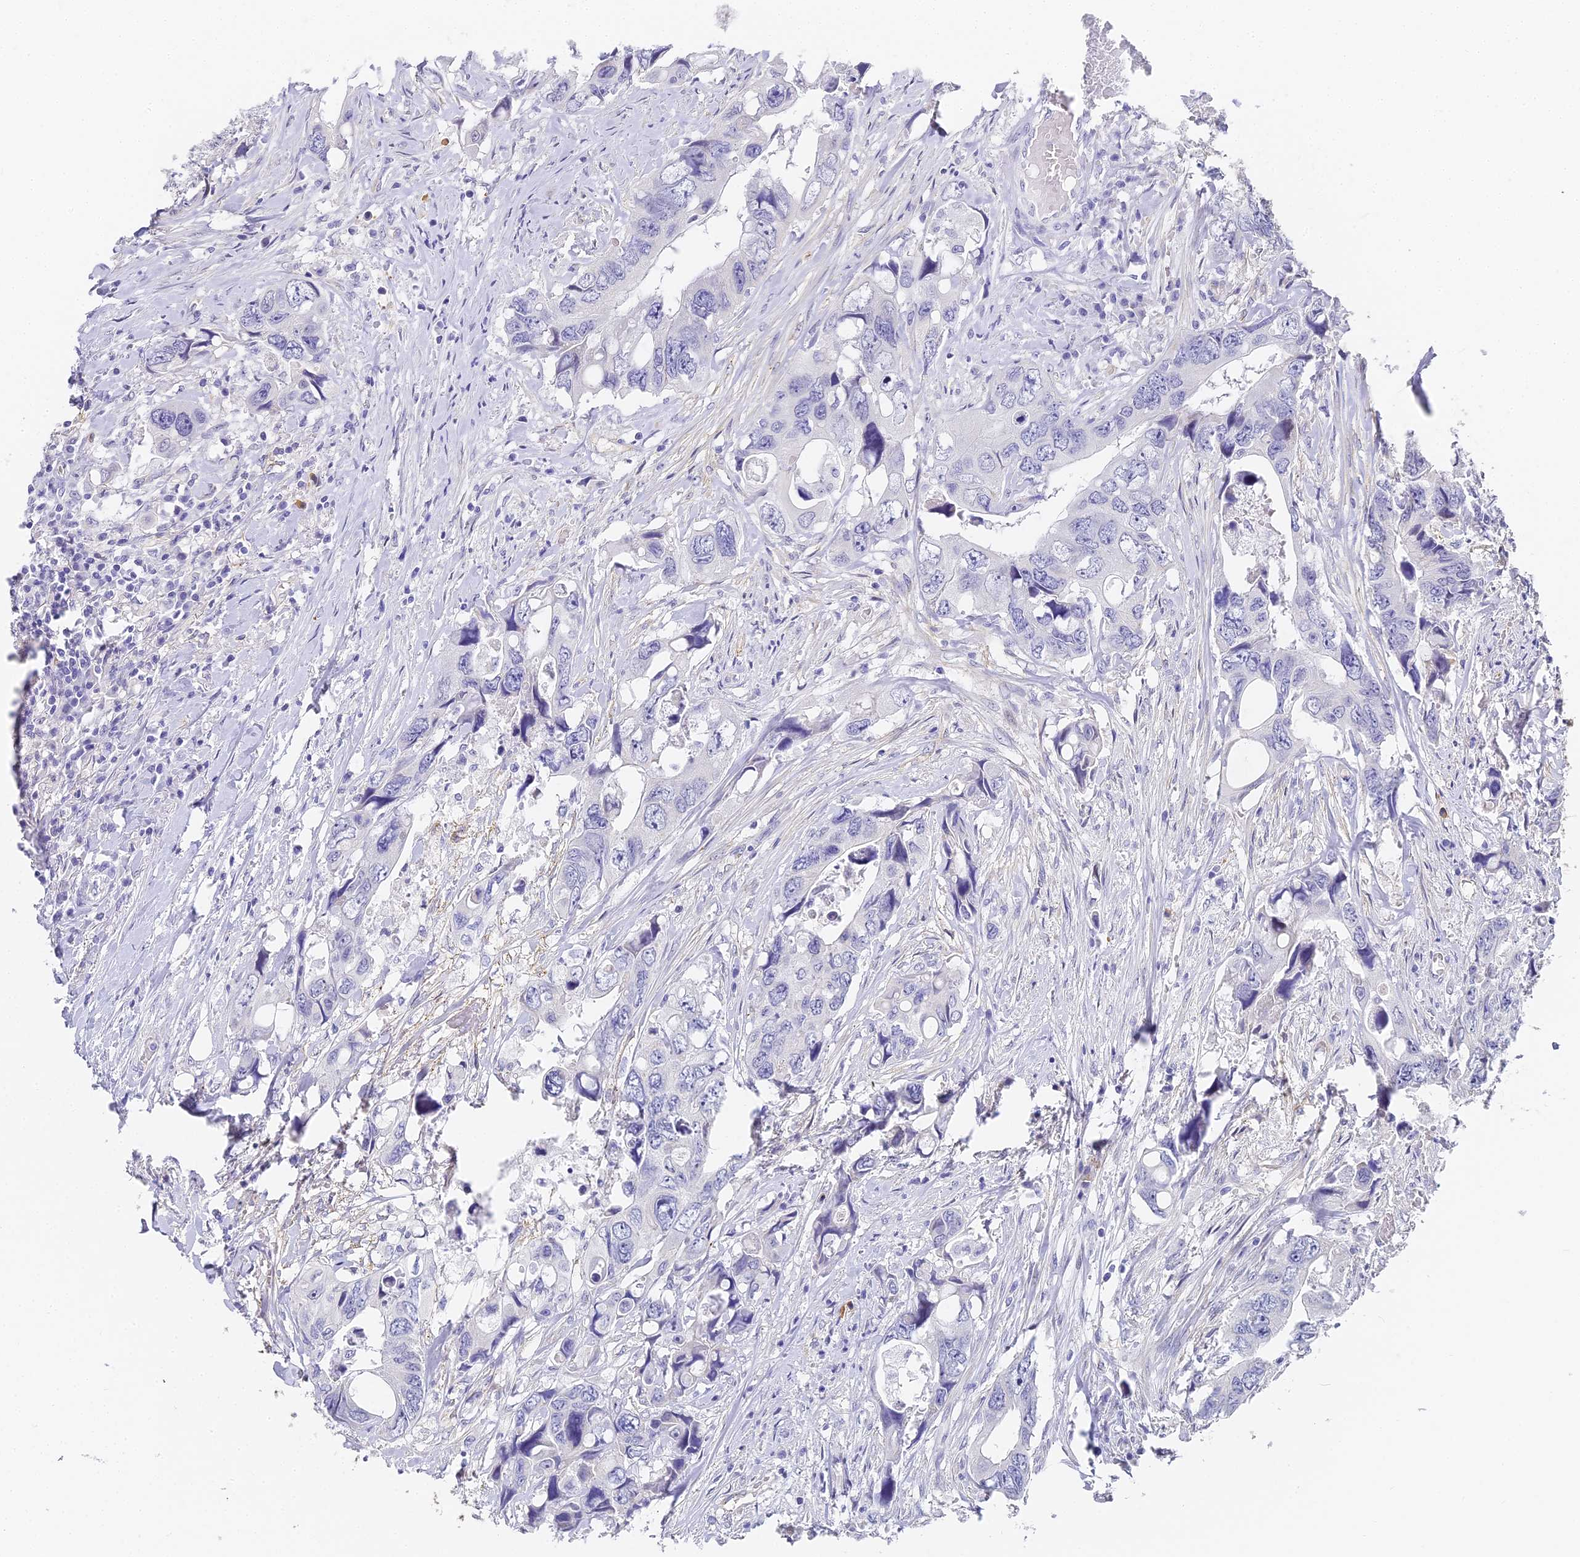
{"staining": {"intensity": "negative", "quantity": "none", "location": "none"}, "tissue": "colorectal cancer", "cell_type": "Tumor cells", "image_type": "cancer", "snomed": [{"axis": "morphology", "description": "Adenocarcinoma, NOS"}, {"axis": "topography", "description": "Rectum"}], "caption": "Immunohistochemistry (IHC) photomicrograph of human colorectal cancer (adenocarcinoma) stained for a protein (brown), which exhibits no expression in tumor cells. The staining is performed using DAB (3,3'-diaminobenzidine) brown chromogen with nuclei counter-stained in using hematoxylin.", "gene": "GJA1", "patient": {"sex": "male", "age": 57}}